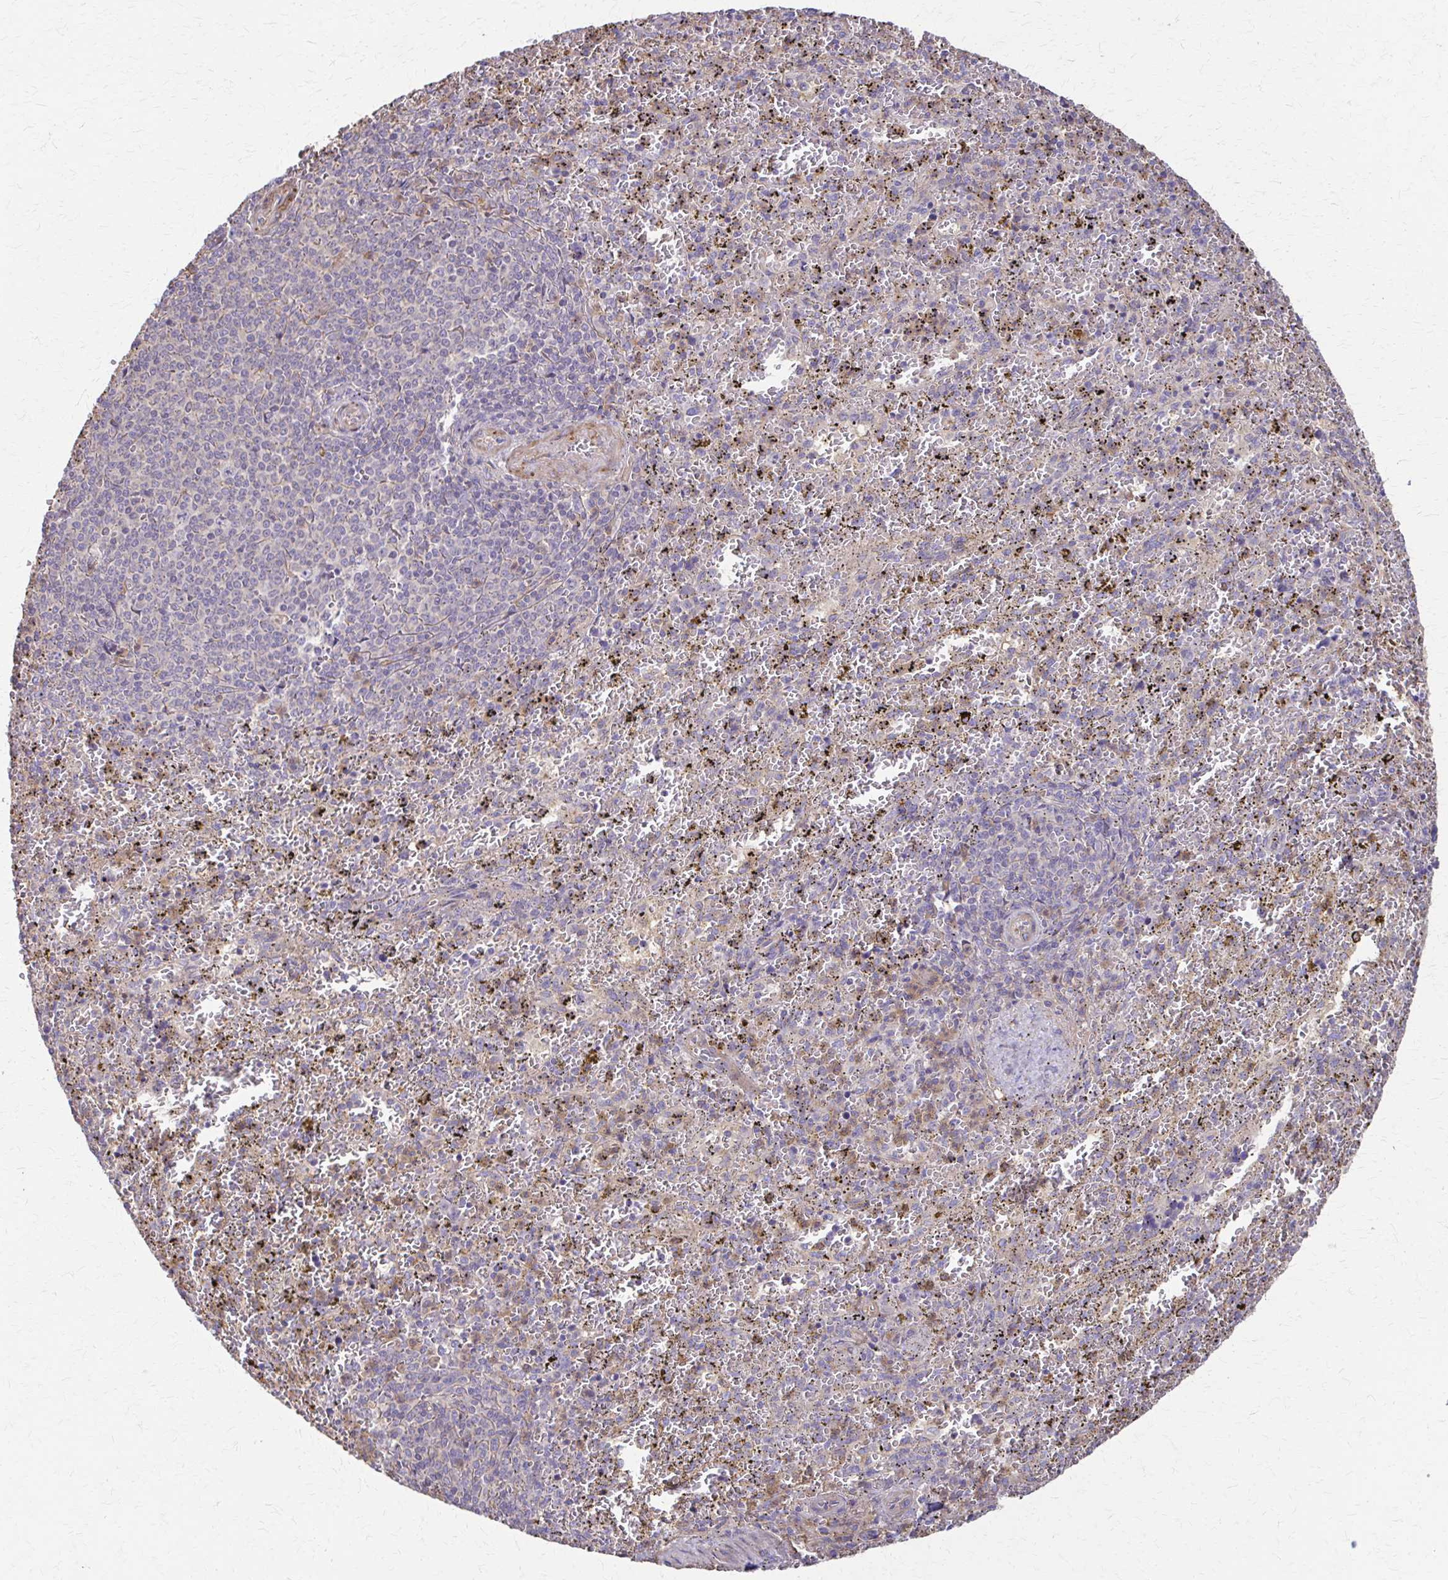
{"staining": {"intensity": "negative", "quantity": "none", "location": "none"}, "tissue": "spleen", "cell_type": "Cells in red pulp", "image_type": "normal", "snomed": [{"axis": "morphology", "description": "Normal tissue, NOS"}, {"axis": "topography", "description": "Spleen"}], "caption": "Immunohistochemistry (IHC) of unremarkable human spleen demonstrates no expression in cells in red pulp.", "gene": "DSP", "patient": {"sex": "female", "age": 50}}